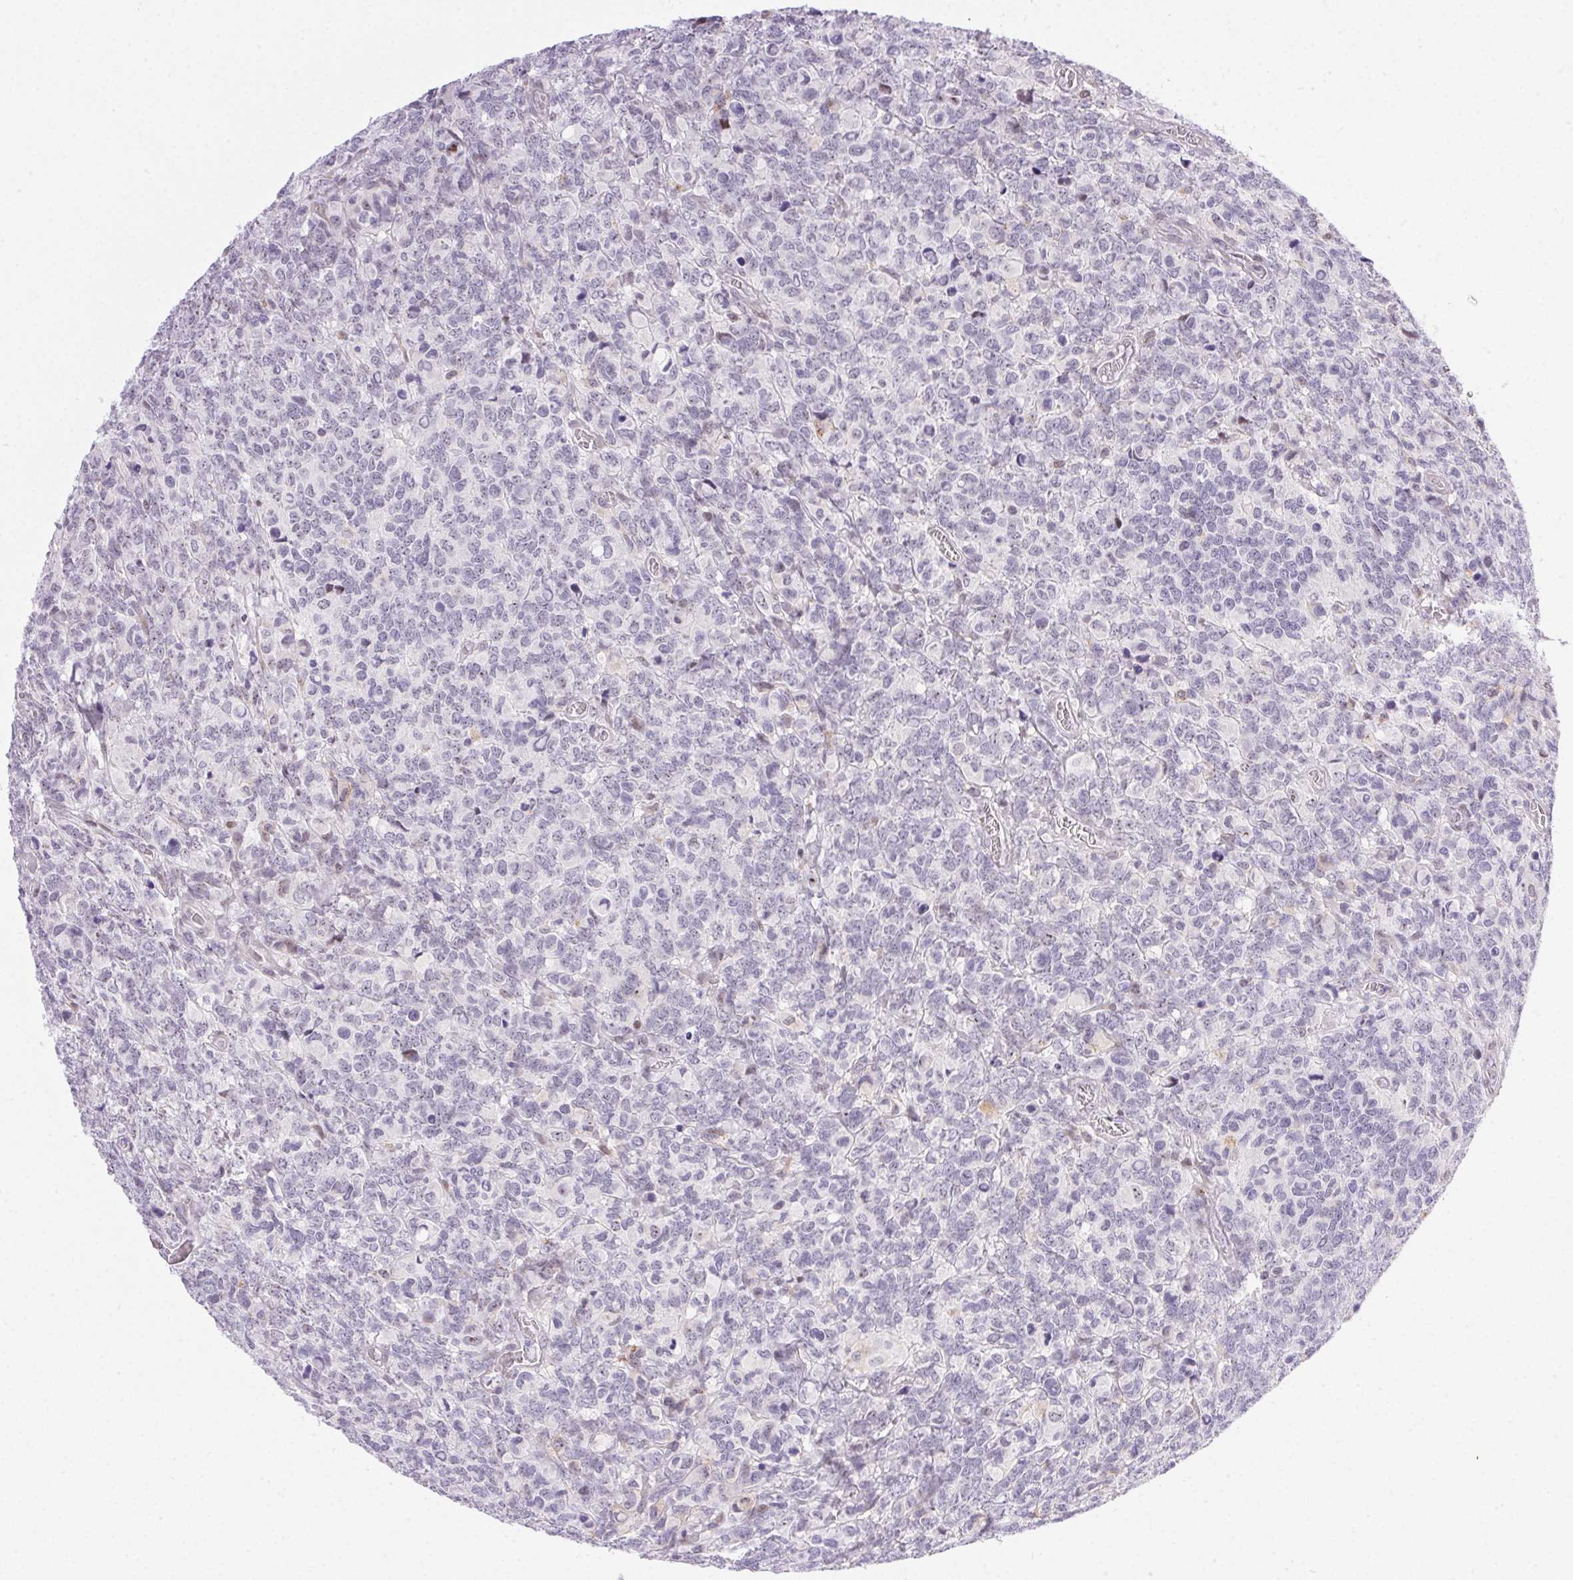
{"staining": {"intensity": "negative", "quantity": "none", "location": "none"}, "tissue": "glioma", "cell_type": "Tumor cells", "image_type": "cancer", "snomed": [{"axis": "morphology", "description": "Glioma, malignant, High grade"}, {"axis": "topography", "description": "Brain"}], "caption": "A histopathology image of malignant high-grade glioma stained for a protein shows no brown staining in tumor cells. Brightfield microscopy of immunohistochemistry stained with DAB (brown) and hematoxylin (blue), captured at high magnification.", "gene": "PDZD2", "patient": {"sex": "male", "age": 39}}